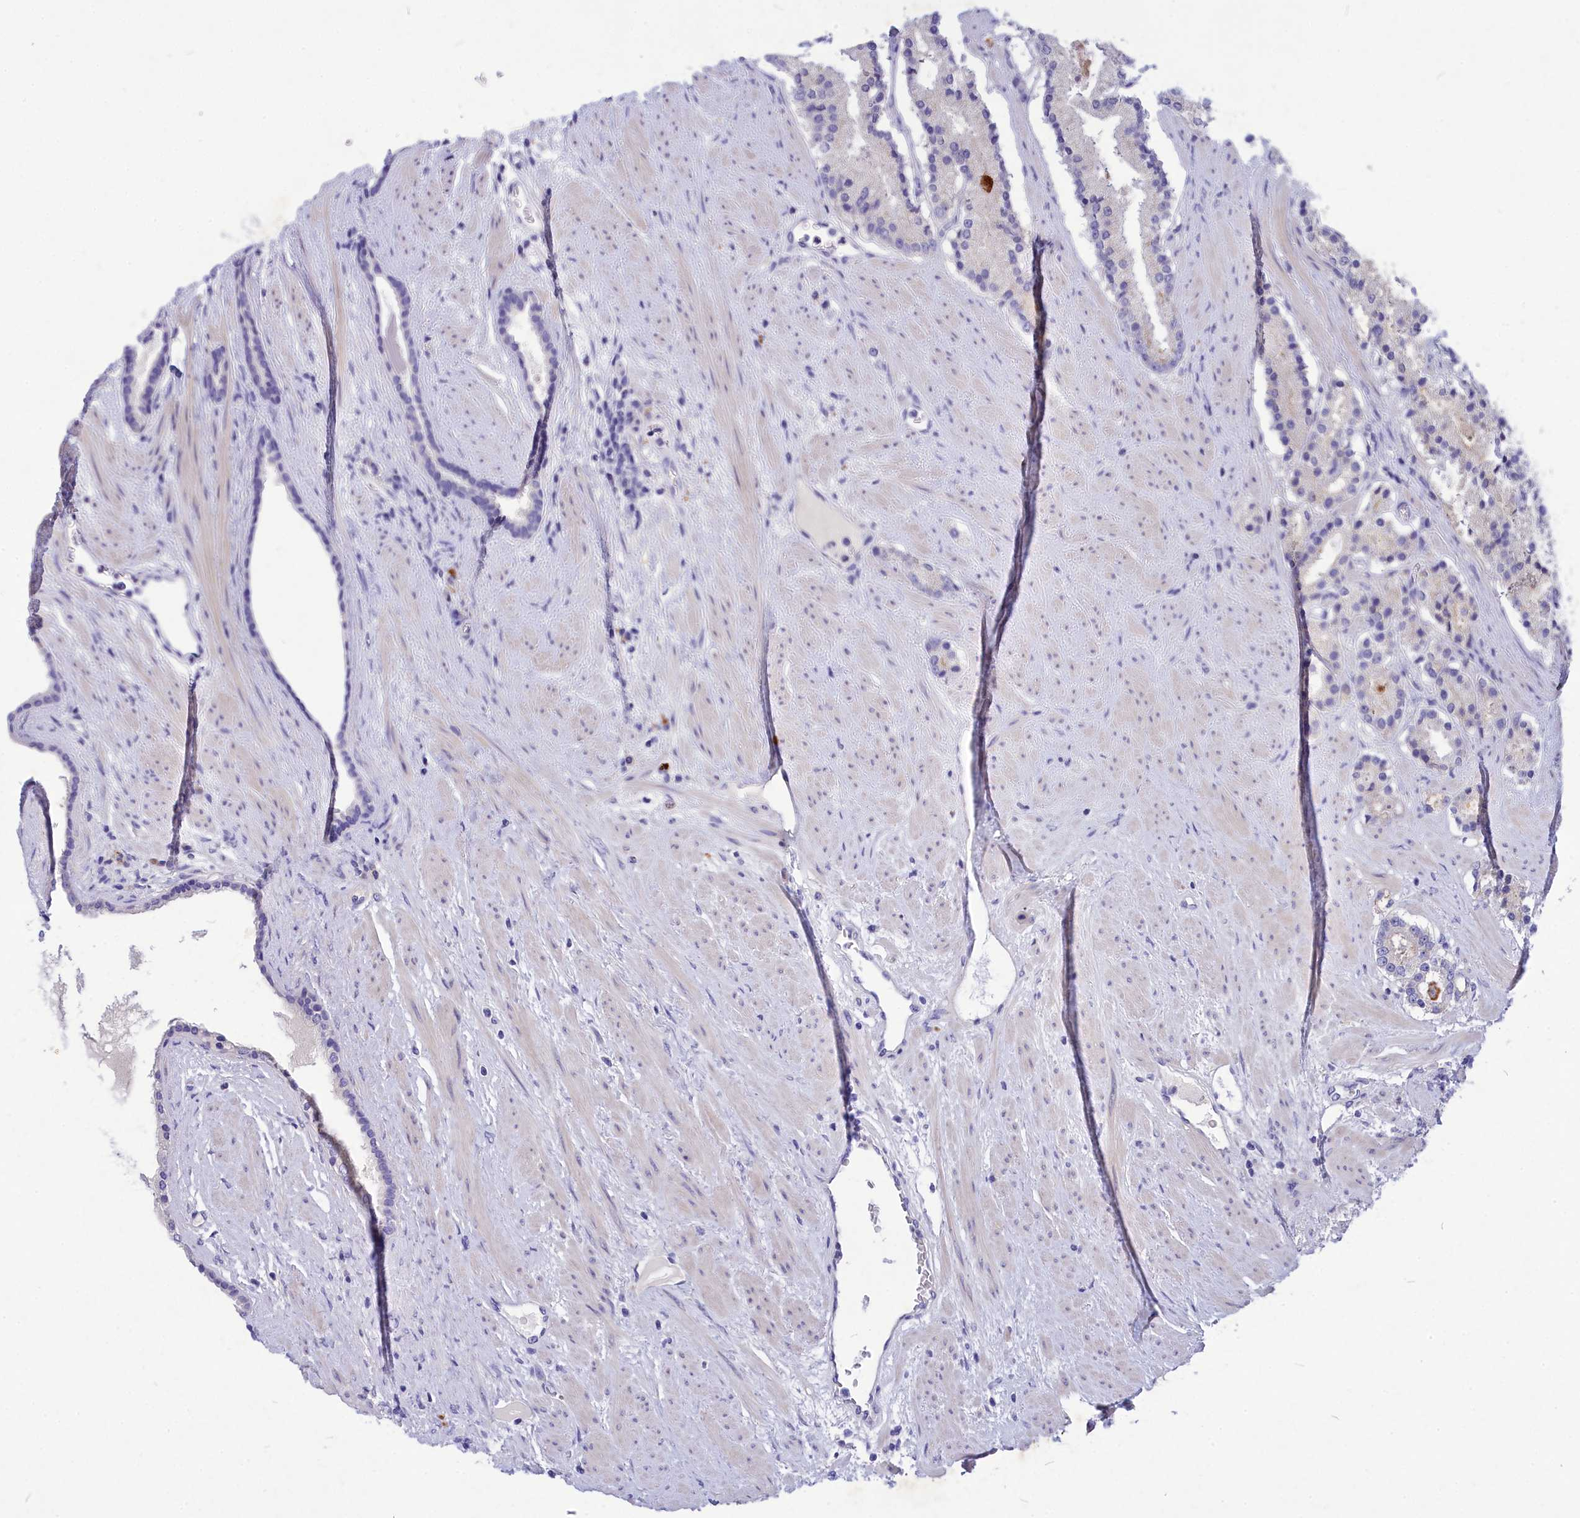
{"staining": {"intensity": "negative", "quantity": "none", "location": "none"}, "tissue": "prostate cancer", "cell_type": "Tumor cells", "image_type": "cancer", "snomed": [{"axis": "morphology", "description": "Adenocarcinoma, Low grade"}, {"axis": "topography", "description": "Prostate"}], "caption": "Prostate adenocarcinoma (low-grade) was stained to show a protein in brown. There is no significant staining in tumor cells. Brightfield microscopy of immunohistochemistry (IHC) stained with DAB (brown) and hematoxylin (blue), captured at high magnification.", "gene": "DEFB119", "patient": {"sex": "male", "age": 59}}